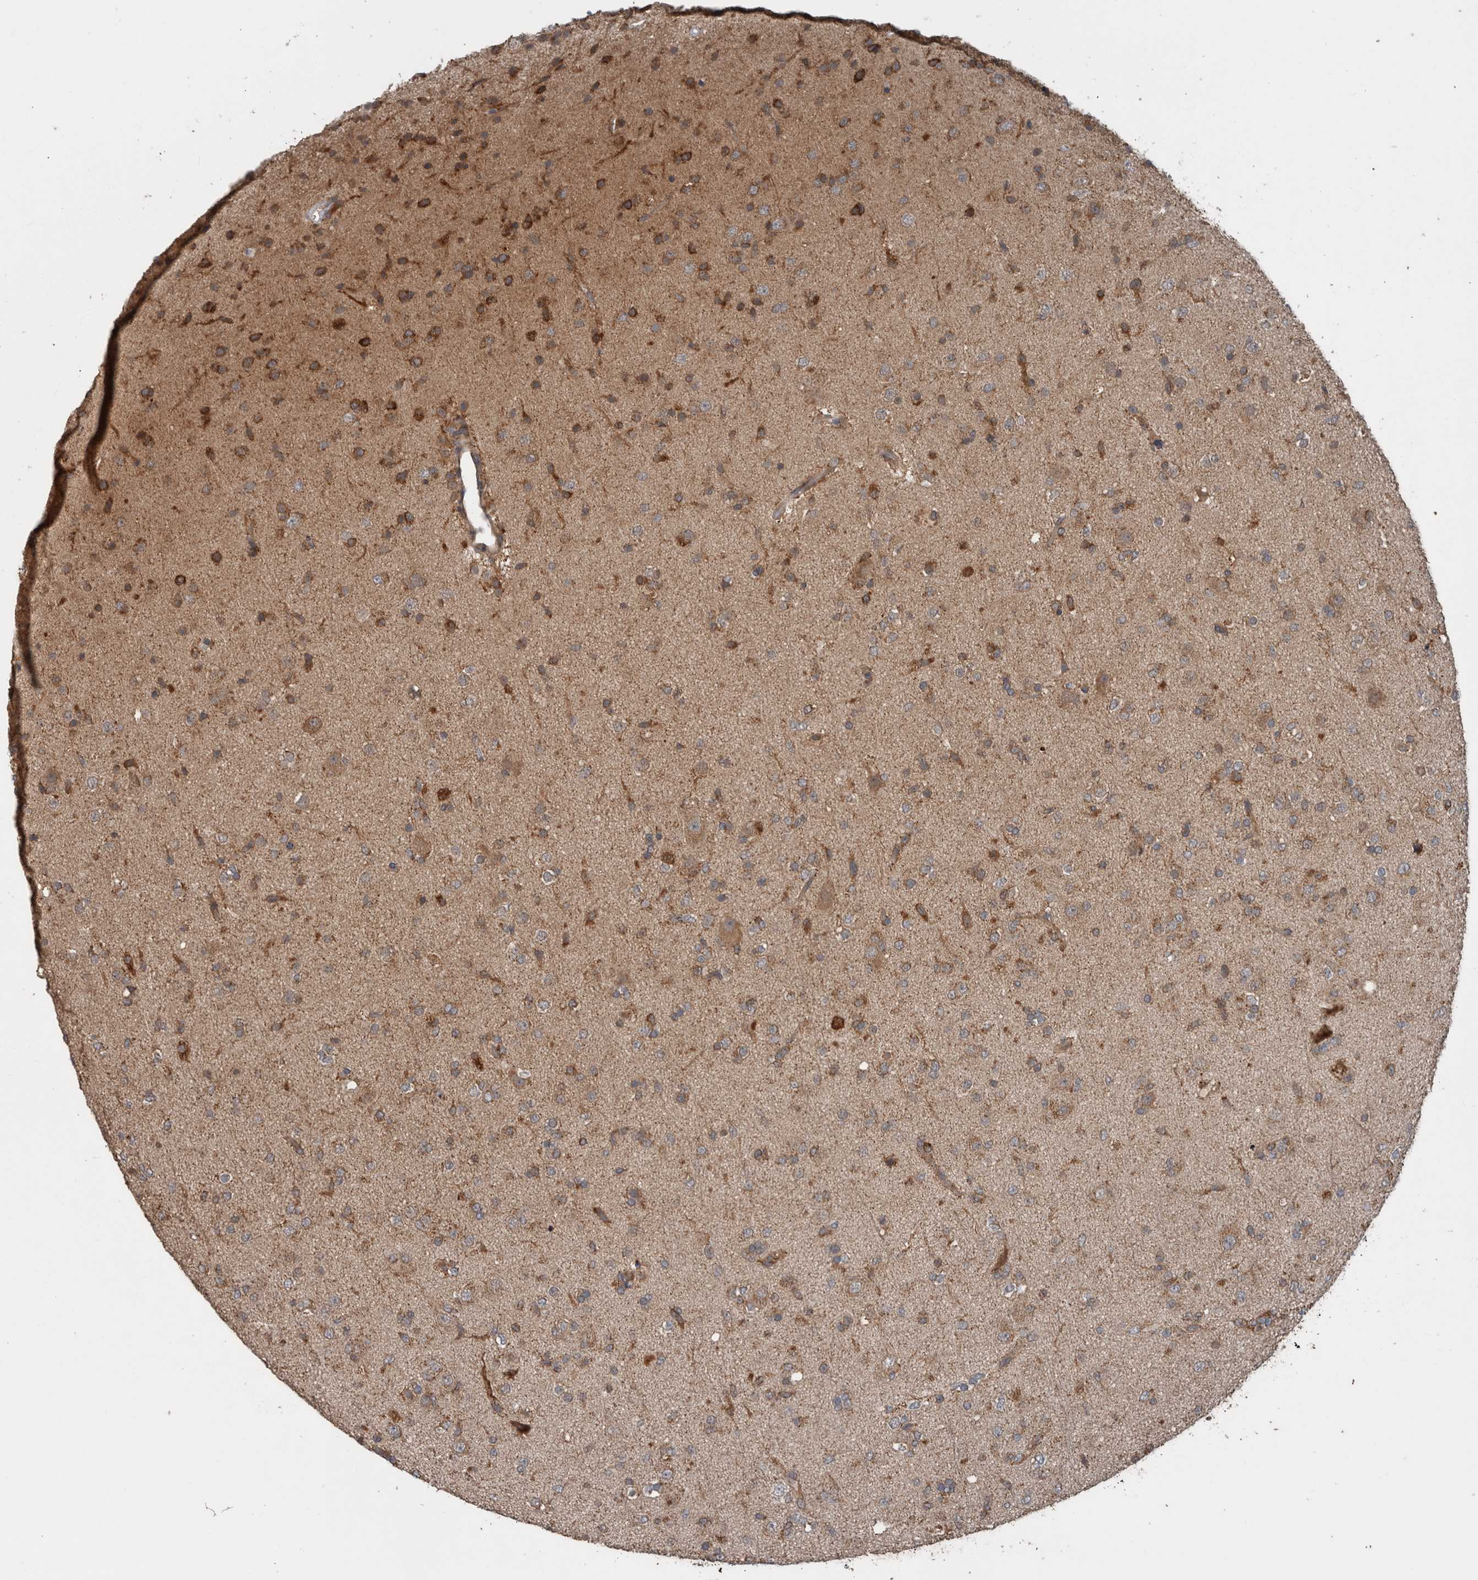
{"staining": {"intensity": "strong", "quantity": "<25%", "location": "cytoplasmic/membranous"}, "tissue": "glioma", "cell_type": "Tumor cells", "image_type": "cancer", "snomed": [{"axis": "morphology", "description": "Glioma, malignant, Low grade"}, {"axis": "topography", "description": "Brain"}], "caption": "Immunohistochemistry of malignant glioma (low-grade) reveals medium levels of strong cytoplasmic/membranous expression in approximately <25% of tumor cells.", "gene": "RIOK3", "patient": {"sex": "male", "age": 65}}